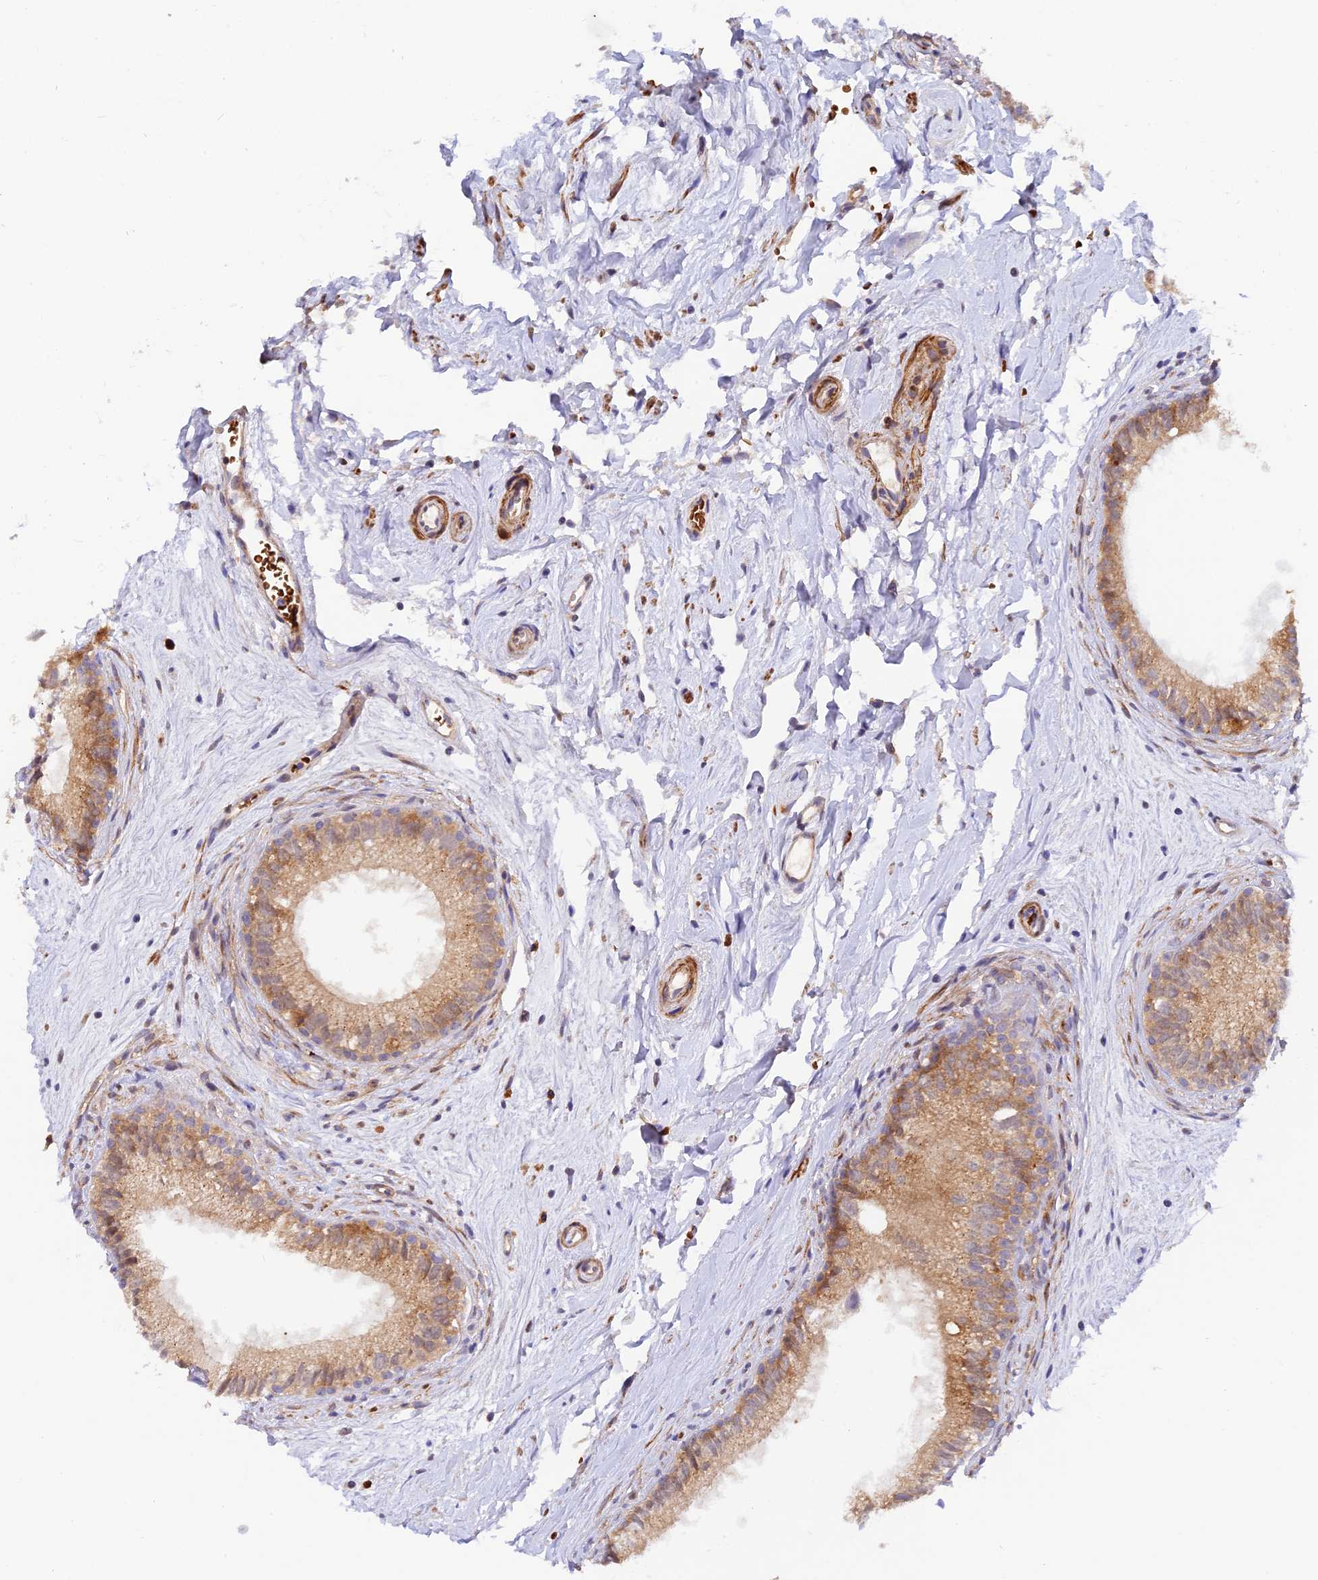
{"staining": {"intensity": "moderate", "quantity": ">75%", "location": "cytoplasmic/membranous"}, "tissue": "epididymis", "cell_type": "Glandular cells", "image_type": "normal", "snomed": [{"axis": "morphology", "description": "Normal tissue, NOS"}, {"axis": "topography", "description": "Epididymis"}], "caption": "Immunohistochemical staining of normal human epididymis displays moderate cytoplasmic/membranous protein expression in approximately >75% of glandular cells.", "gene": "WDFY4", "patient": {"sex": "male", "age": 71}}